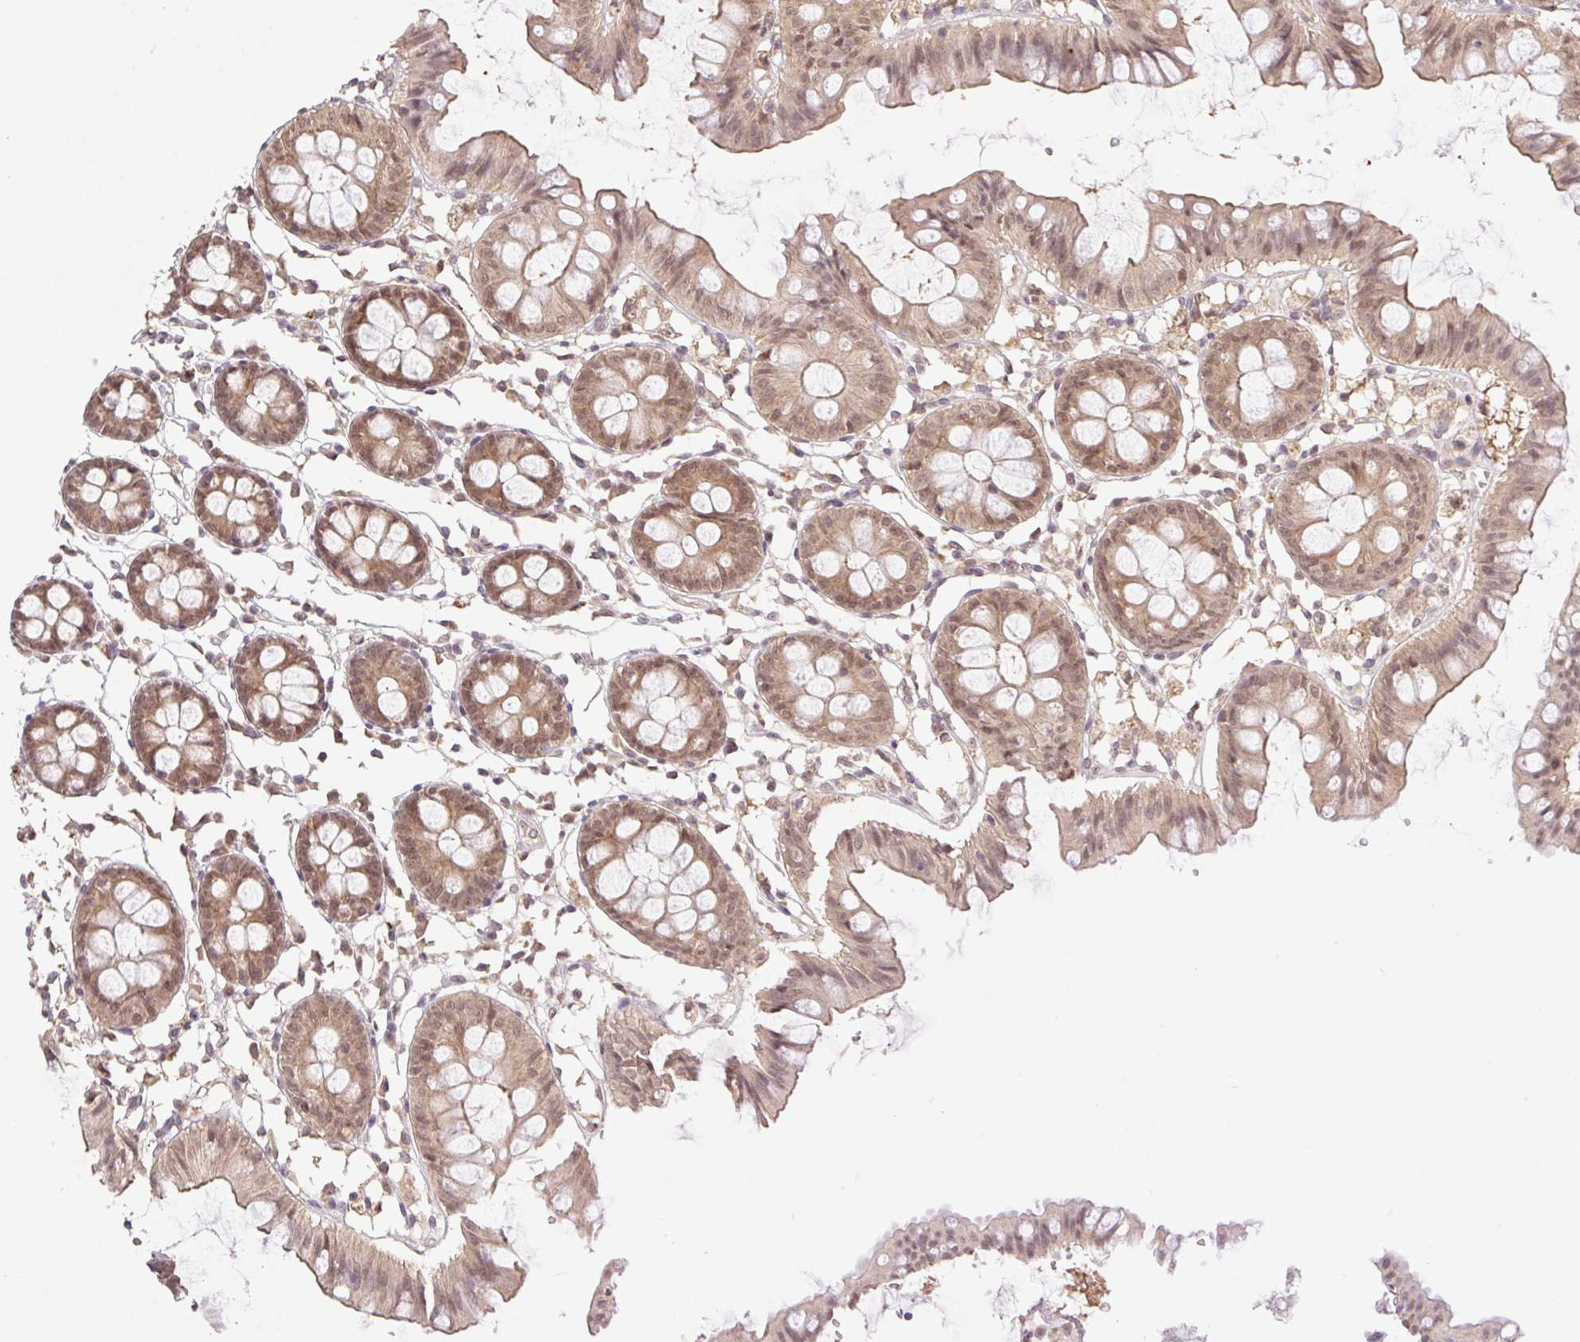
{"staining": {"intensity": "weak", "quantity": ">75%", "location": "cytoplasmic/membranous"}, "tissue": "colon", "cell_type": "Endothelial cells", "image_type": "normal", "snomed": [{"axis": "morphology", "description": "Normal tissue, NOS"}, {"axis": "topography", "description": "Colon"}], "caption": "Human colon stained with a brown dye demonstrates weak cytoplasmic/membranous positive staining in approximately >75% of endothelial cells.", "gene": "VPS25", "patient": {"sex": "female", "age": 84}}